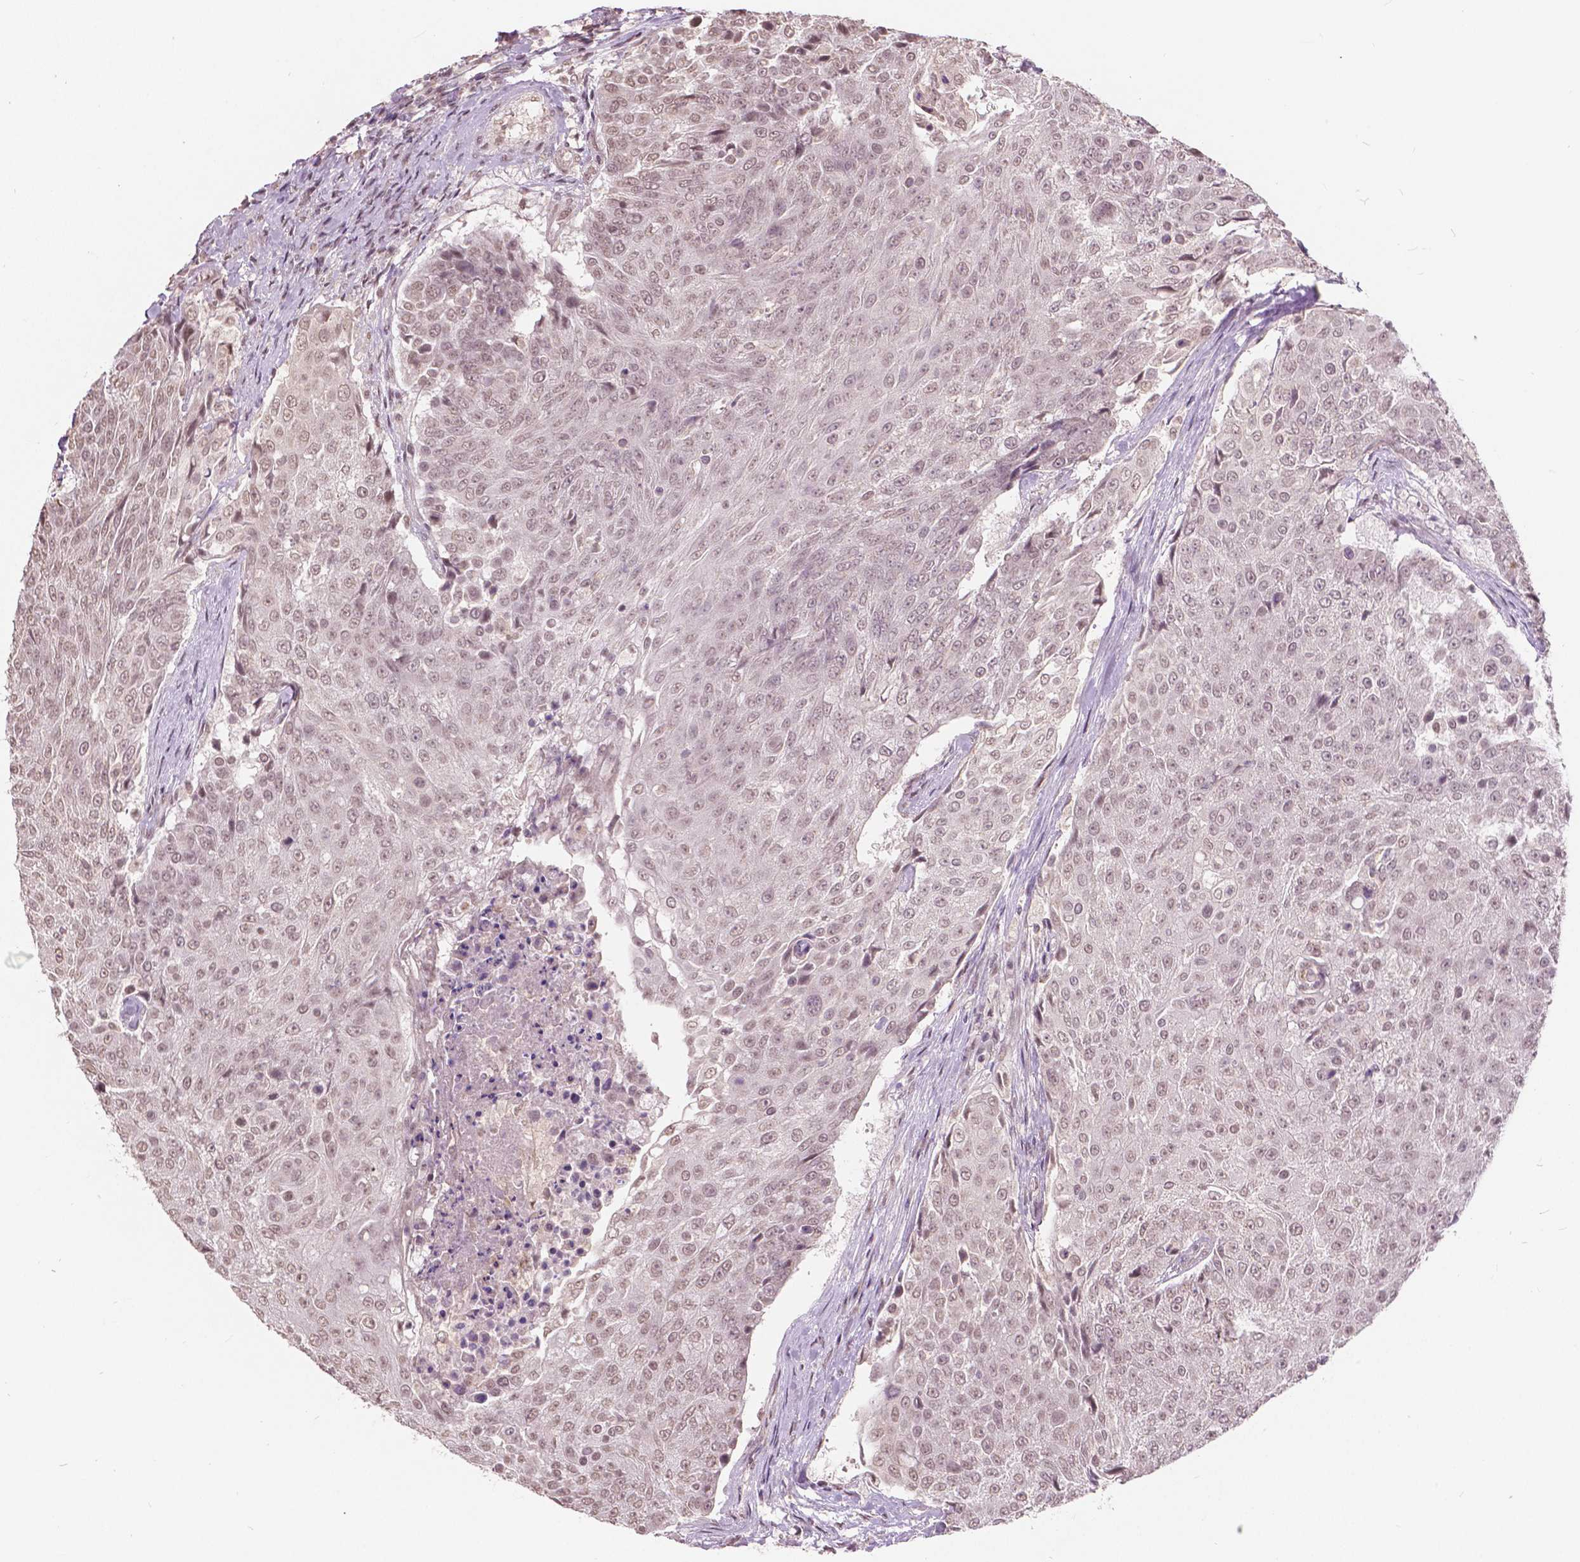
{"staining": {"intensity": "weak", "quantity": ">75%", "location": "nuclear"}, "tissue": "urothelial cancer", "cell_type": "Tumor cells", "image_type": "cancer", "snomed": [{"axis": "morphology", "description": "Urothelial carcinoma, High grade"}, {"axis": "topography", "description": "Urinary bladder"}], "caption": "This histopathology image exhibits urothelial cancer stained with IHC to label a protein in brown. The nuclear of tumor cells show weak positivity for the protein. Nuclei are counter-stained blue.", "gene": "HOXA10", "patient": {"sex": "female", "age": 63}}